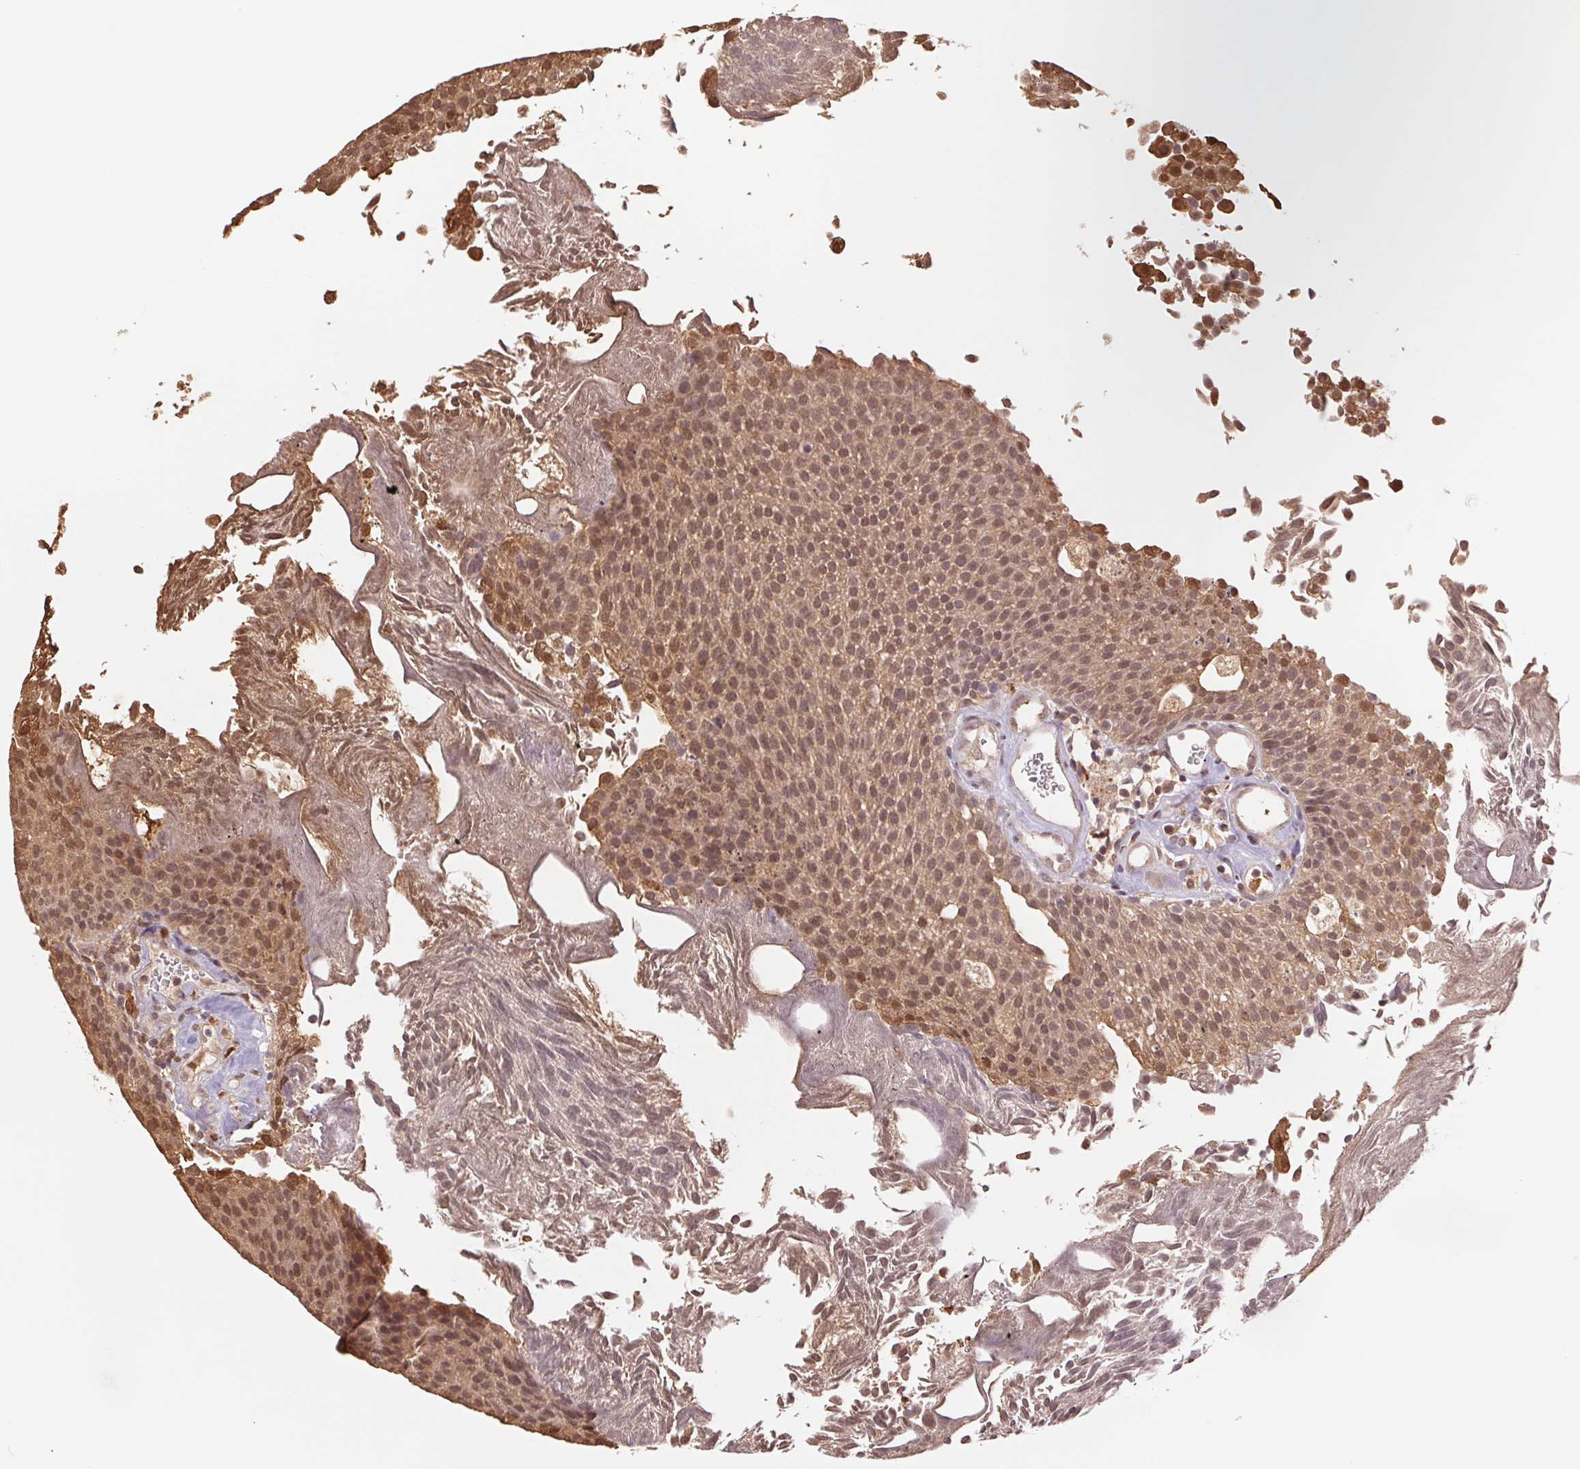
{"staining": {"intensity": "moderate", "quantity": ">75%", "location": "cytoplasmic/membranous,nuclear"}, "tissue": "urothelial cancer", "cell_type": "Tumor cells", "image_type": "cancer", "snomed": [{"axis": "morphology", "description": "Urothelial carcinoma, Low grade"}, {"axis": "topography", "description": "Urinary bladder"}], "caption": "This is an image of IHC staining of urothelial carcinoma (low-grade), which shows moderate staining in the cytoplasmic/membranous and nuclear of tumor cells.", "gene": "CDC123", "patient": {"sex": "female", "age": 79}}